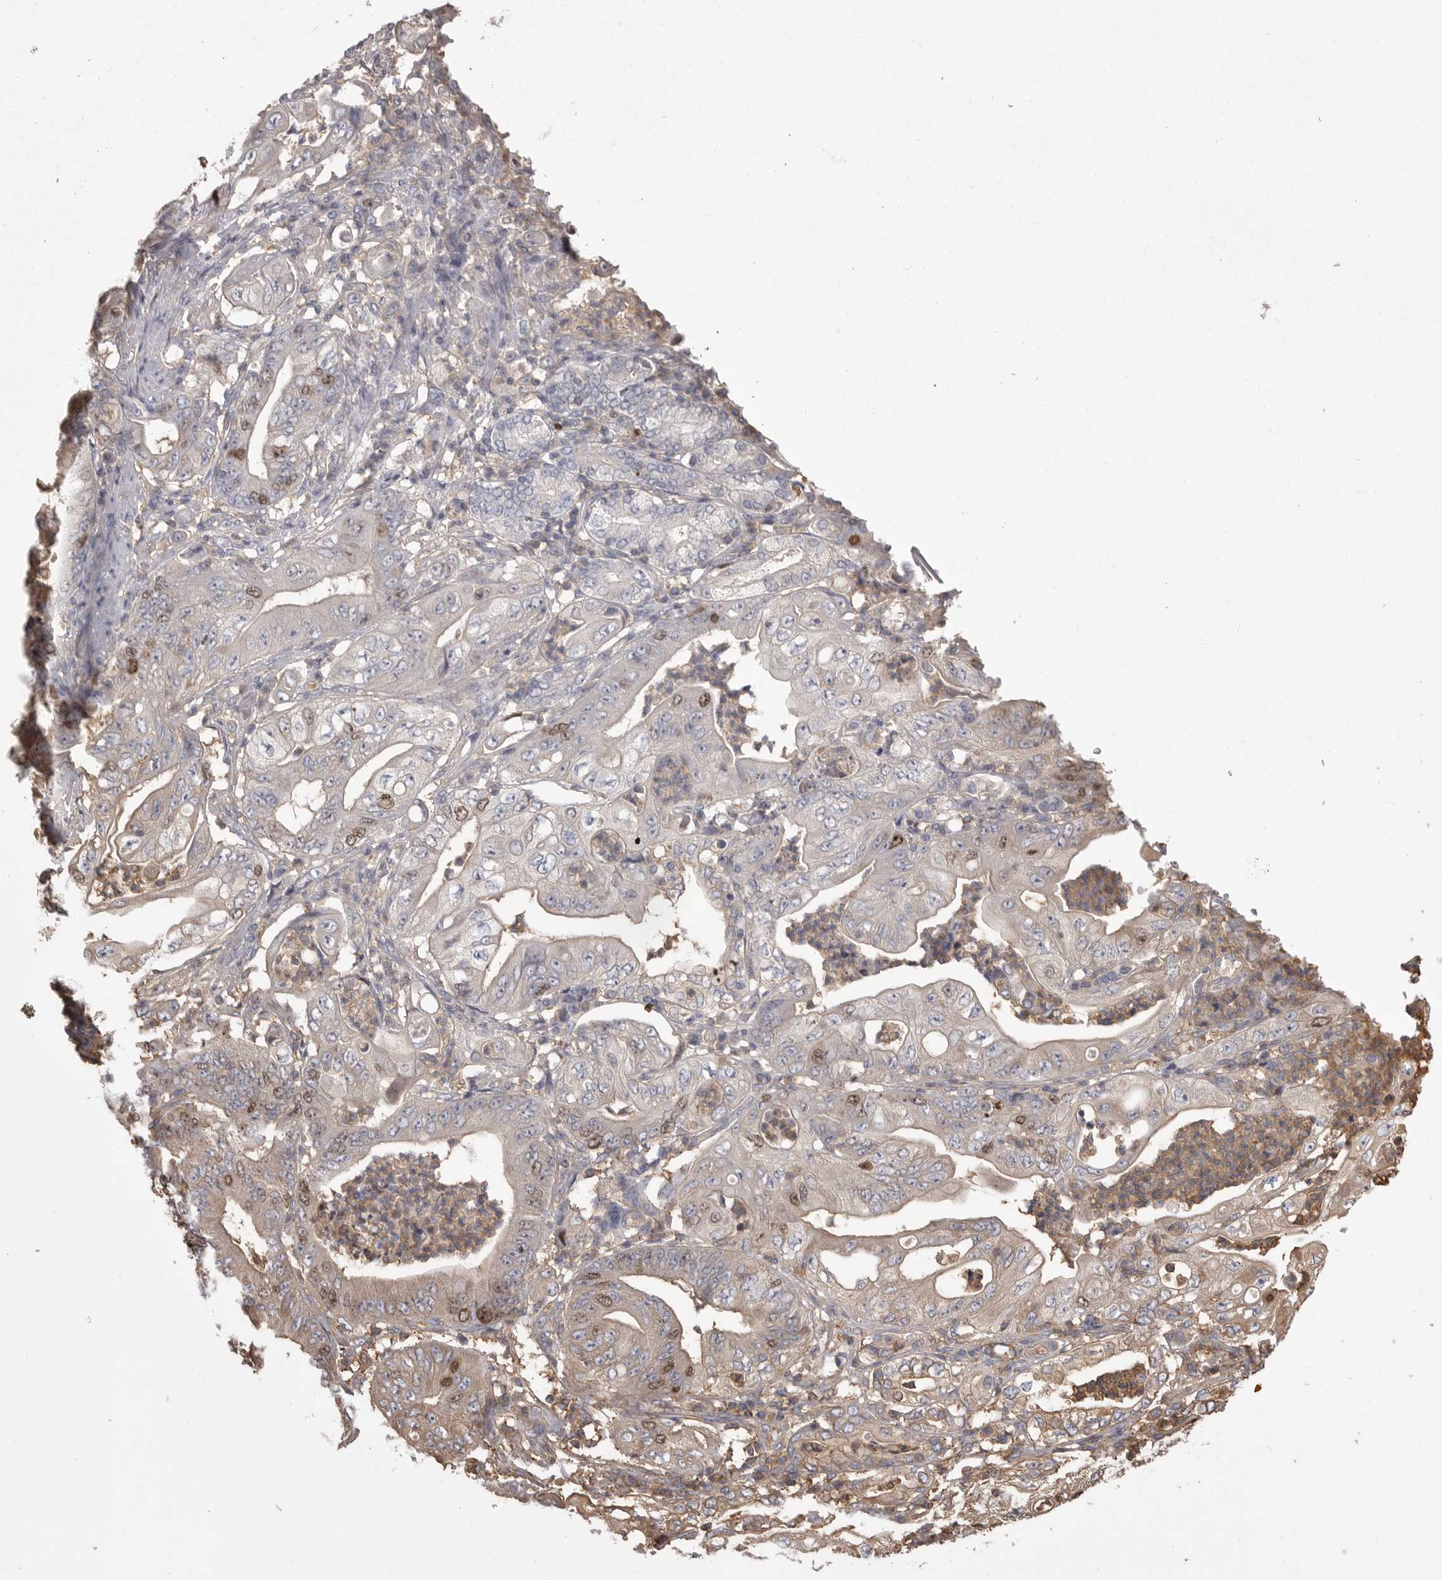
{"staining": {"intensity": "strong", "quantity": "<25%", "location": "nuclear"}, "tissue": "stomach cancer", "cell_type": "Tumor cells", "image_type": "cancer", "snomed": [{"axis": "morphology", "description": "Adenocarcinoma, NOS"}, {"axis": "topography", "description": "Stomach"}], "caption": "Immunohistochemical staining of human adenocarcinoma (stomach) displays medium levels of strong nuclear protein positivity in about <25% of tumor cells.", "gene": "TOP2A", "patient": {"sex": "female", "age": 73}}